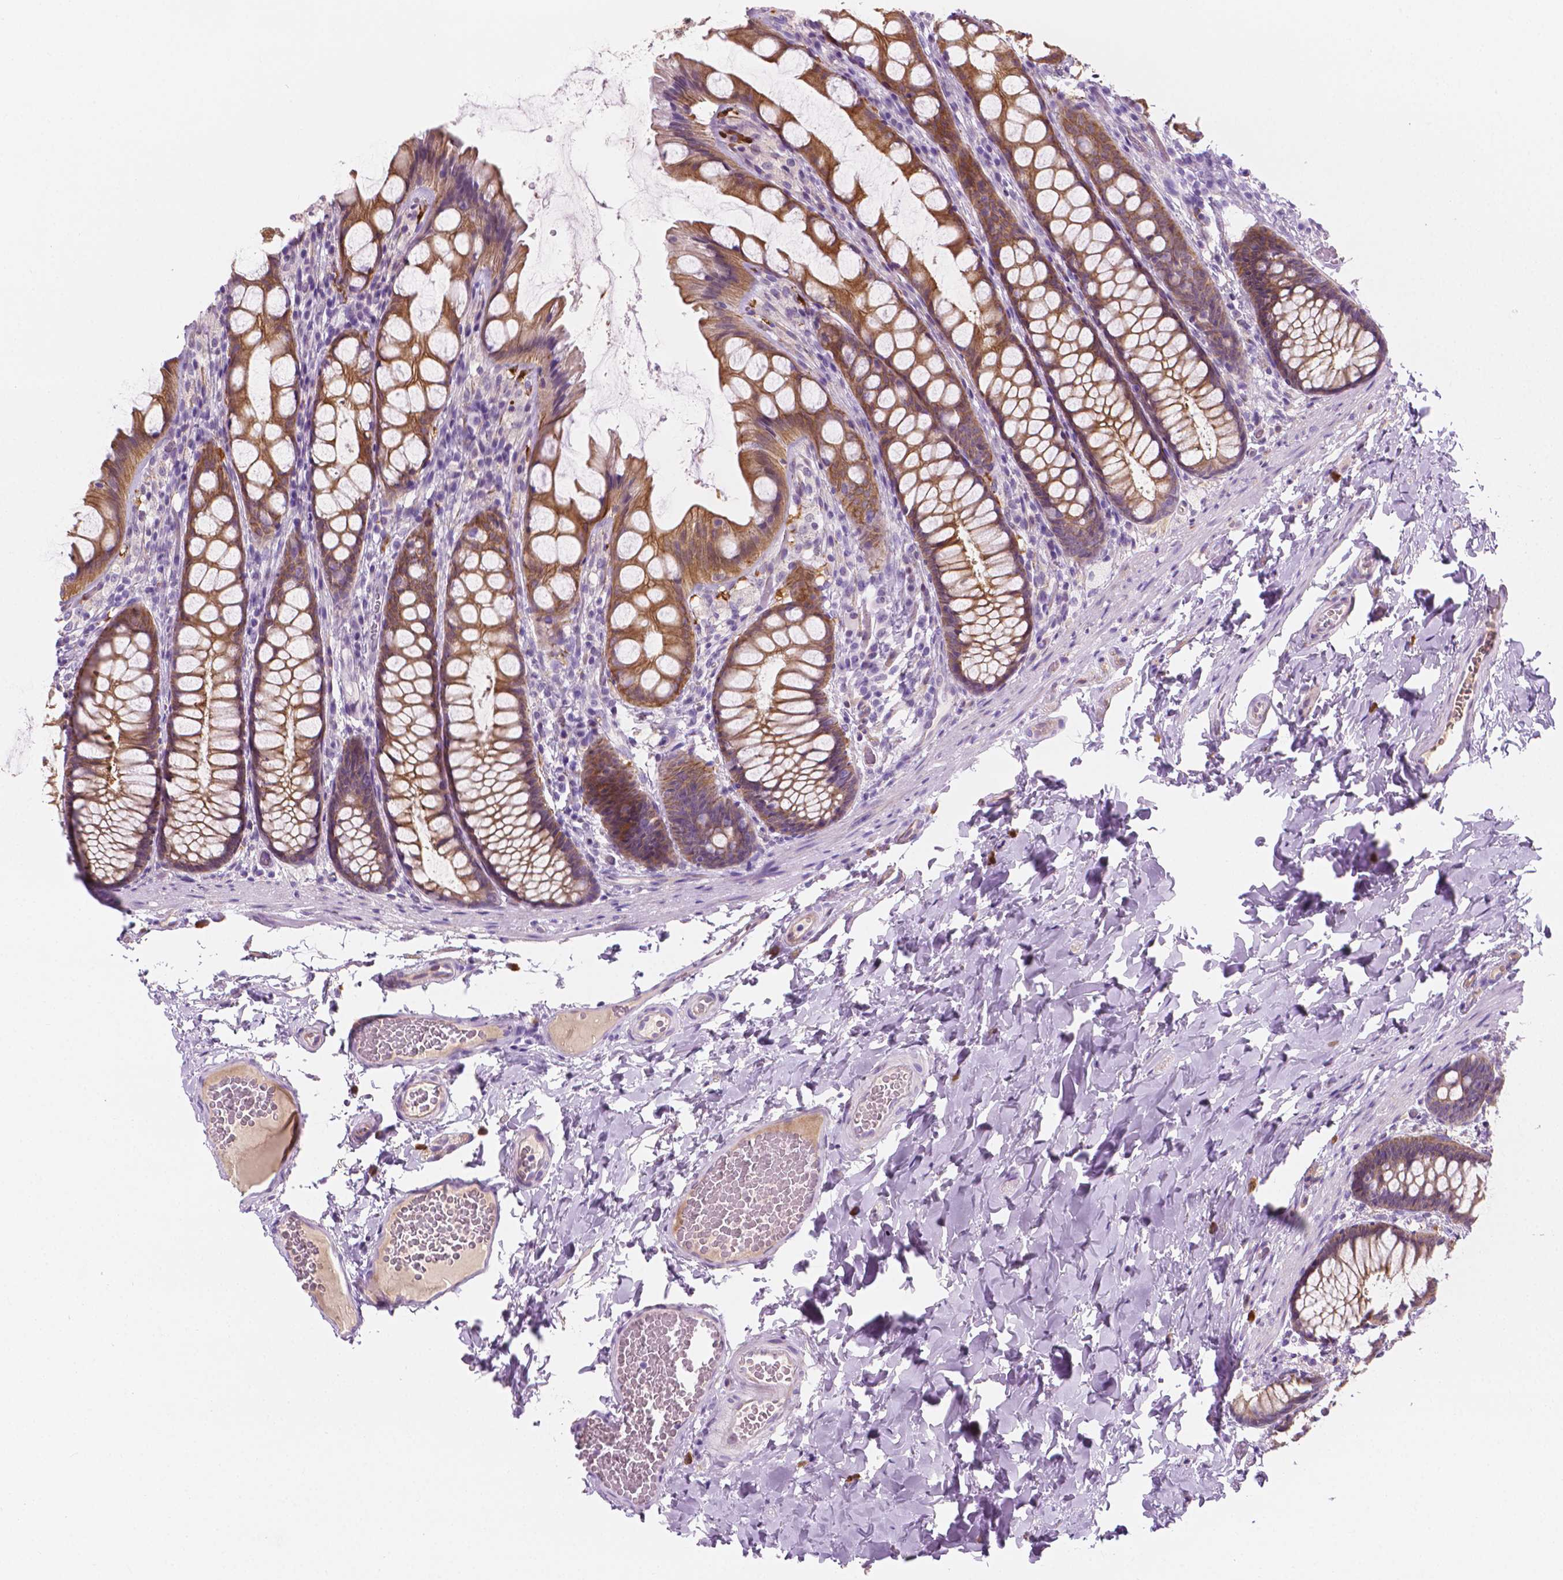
{"staining": {"intensity": "weak", "quantity": "25%-75%", "location": "cytoplasmic/membranous"}, "tissue": "colon", "cell_type": "Endothelial cells", "image_type": "normal", "snomed": [{"axis": "morphology", "description": "Normal tissue, NOS"}, {"axis": "topography", "description": "Colon"}], "caption": "DAB (3,3'-diaminobenzidine) immunohistochemical staining of benign colon exhibits weak cytoplasmic/membranous protein positivity in approximately 25%-75% of endothelial cells. The protein of interest is shown in brown color, while the nuclei are stained blue.", "gene": "EPPK1", "patient": {"sex": "male", "age": 47}}